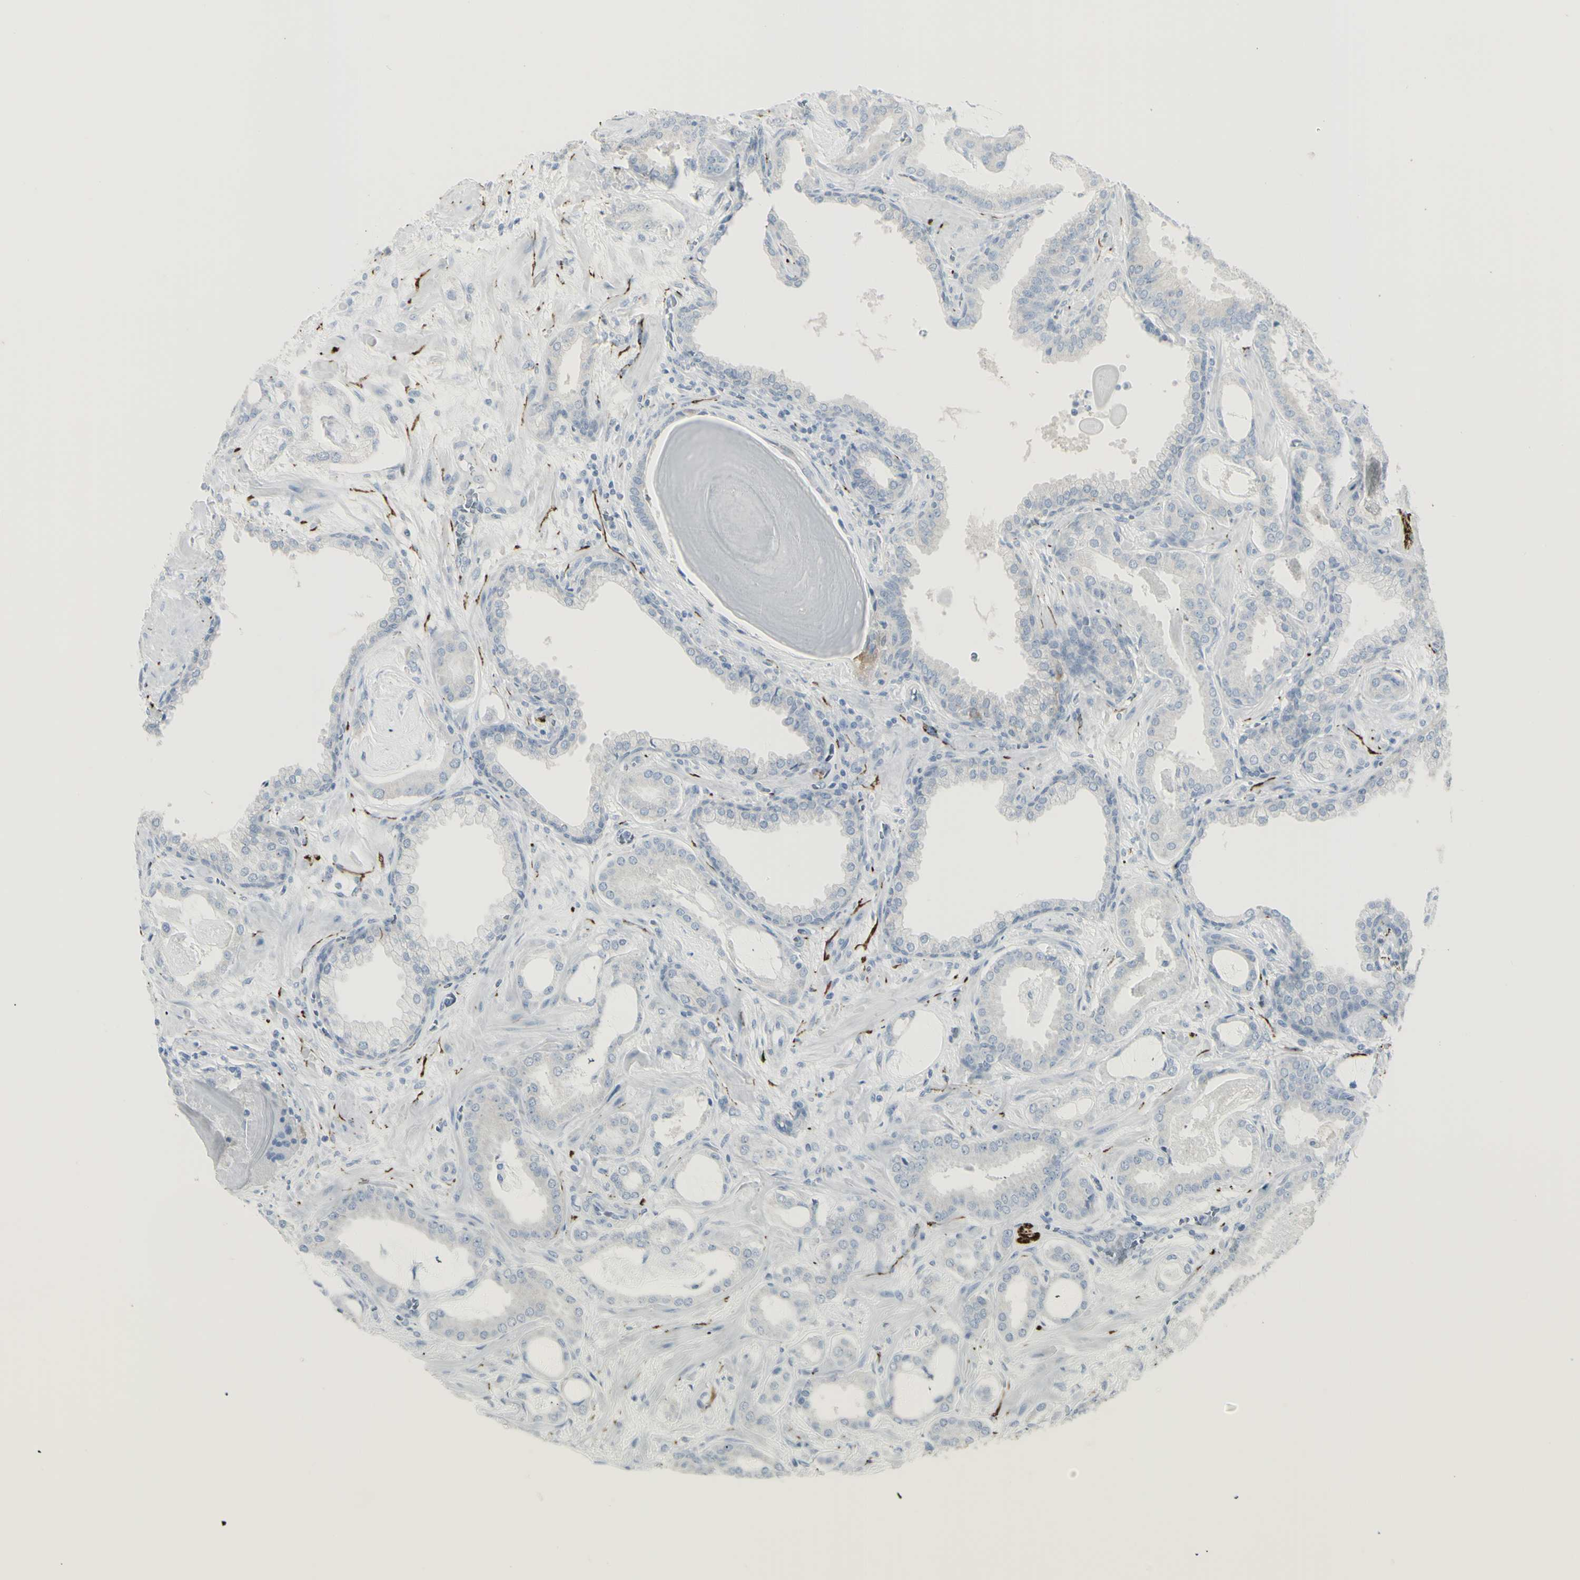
{"staining": {"intensity": "negative", "quantity": "none", "location": "none"}, "tissue": "prostate cancer", "cell_type": "Tumor cells", "image_type": "cancer", "snomed": [{"axis": "morphology", "description": "Adenocarcinoma, Low grade"}, {"axis": "topography", "description": "Prostate"}], "caption": "Protein analysis of prostate low-grade adenocarcinoma demonstrates no significant positivity in tumor cells.", "gene": "ENSG00000198211", "patient": {"sex": "male", "age": 53}}